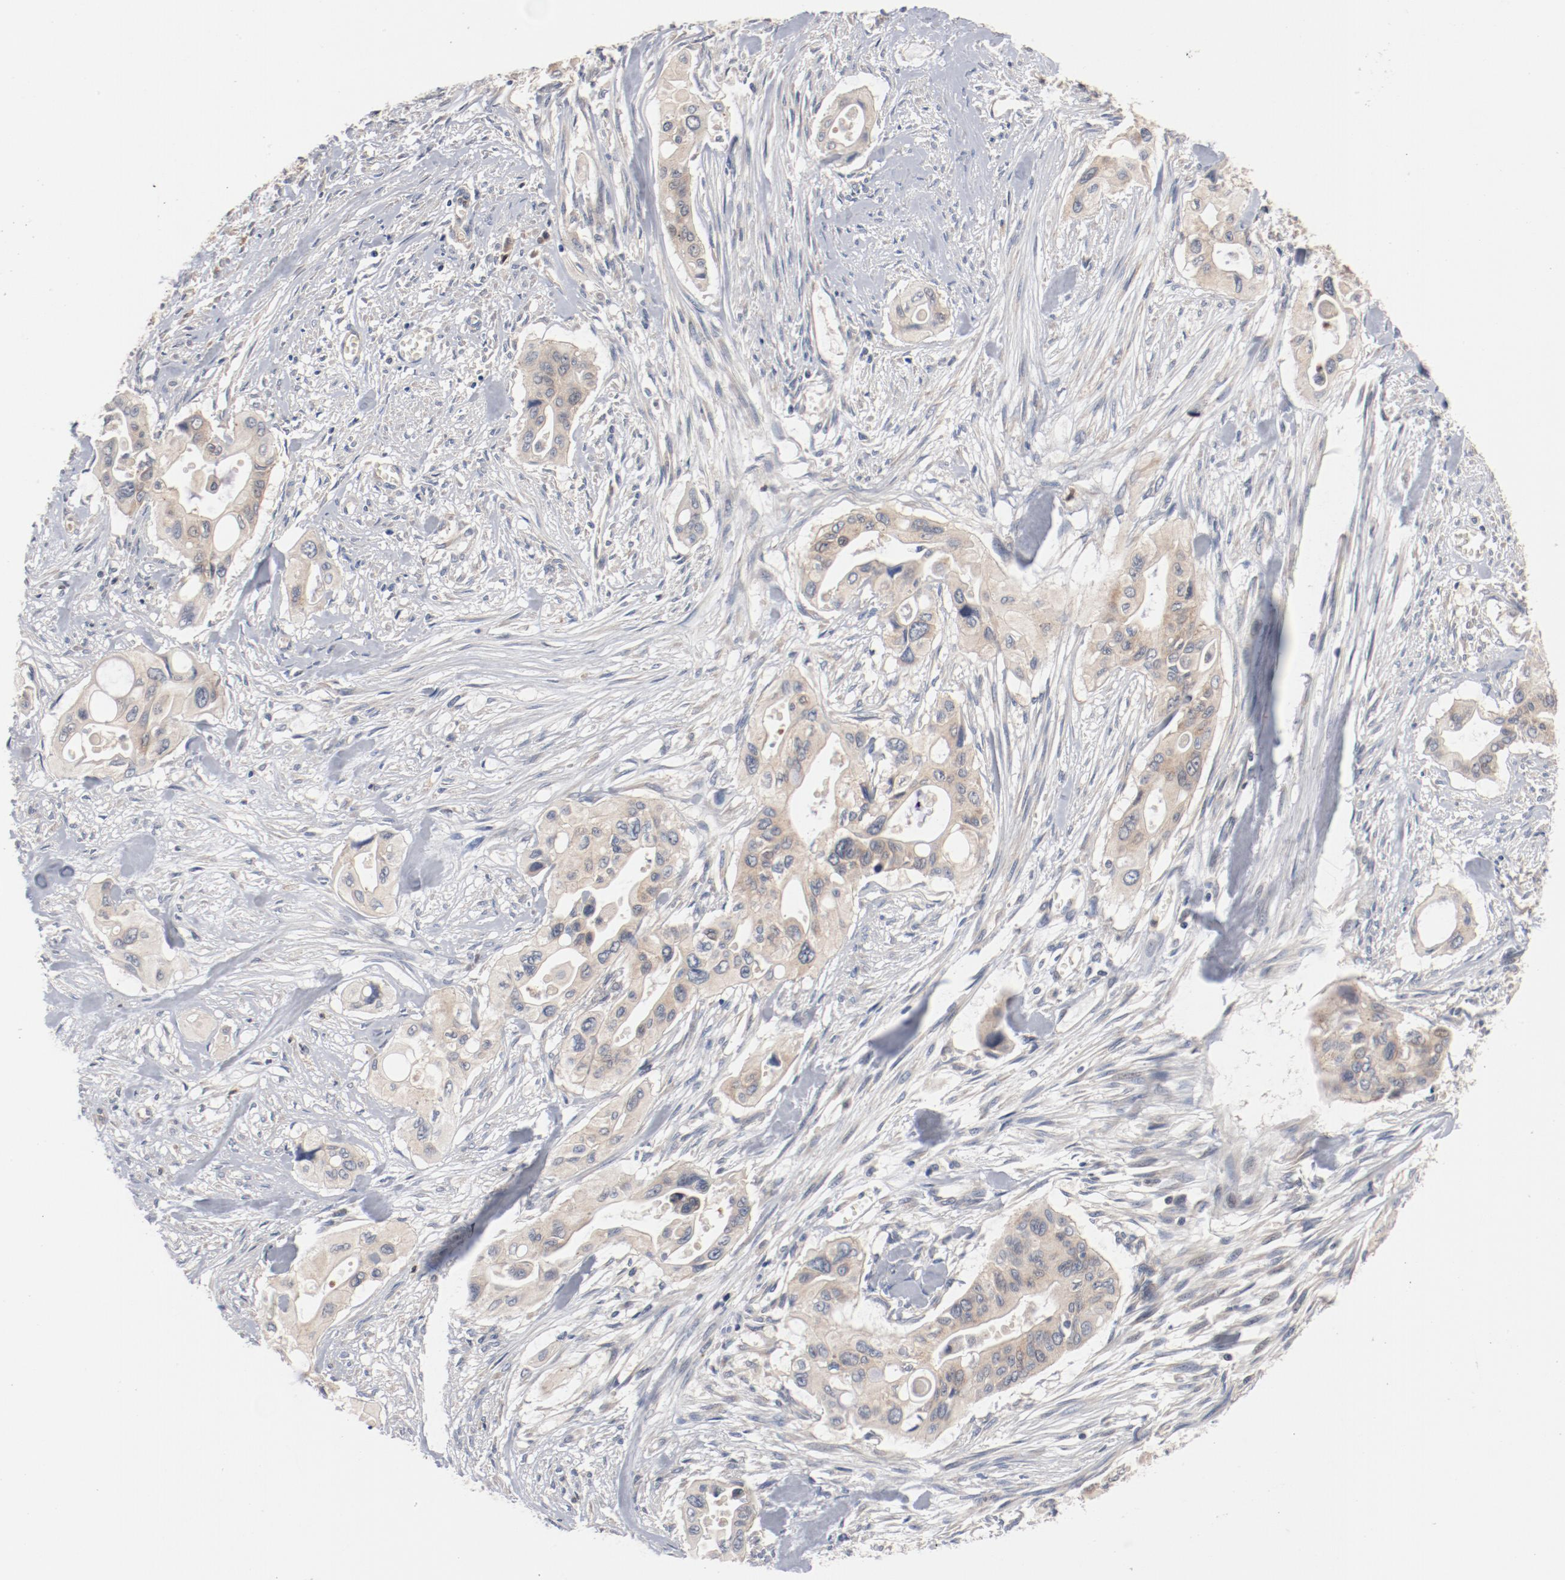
{"staining": {"intensity": "weak", "quantity": ">75%", "location": "cytoplasmic/membranous"}, "tissue": "pancreatic cancer", "cell_type": "Tumor cells", "image_type": "cancer", "snomed": [{"axis": "morphology", "description": "Adenocarcinoma, NOS"}, {"axis": "topography", "description": "Pancreas"}], "caption": "Adenocarcinoma (pancreatic) stained for a protein (brown) displays weak cytoplasmic/membranous positive staining in approximately >75% of tumor cells.", "gene": "RNASE11", "patient": {"sex": "male", "age": 77}}